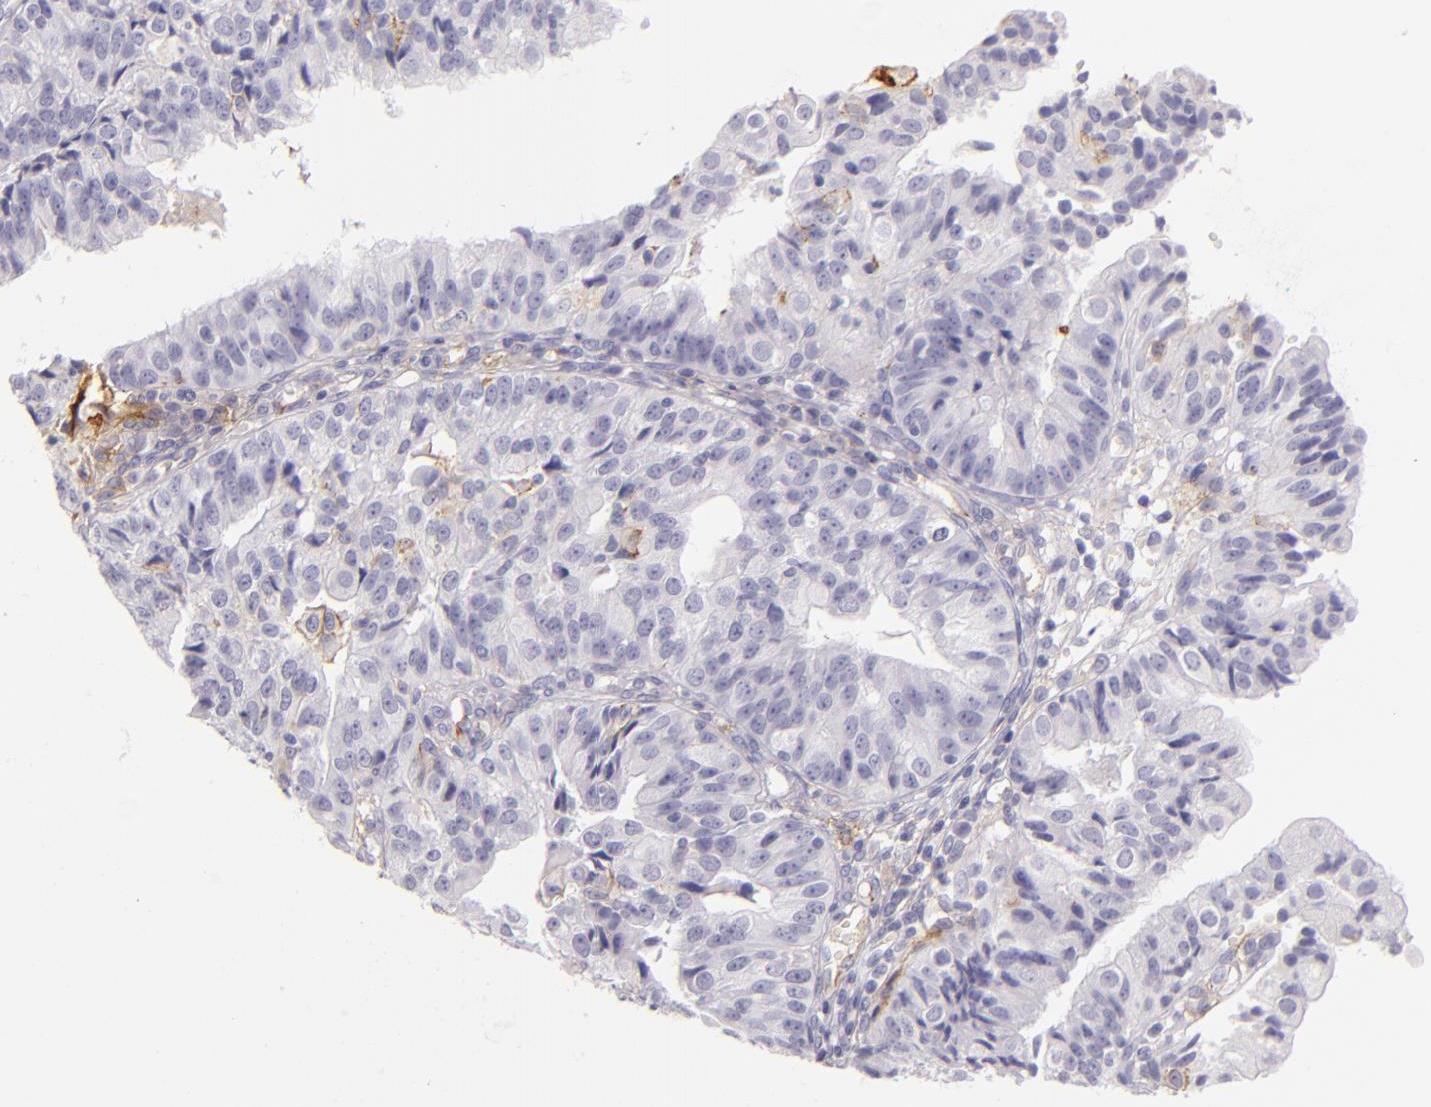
{"staining": {"intensity": "weak", "quantity": "<25%", "location": "cytoplasmic/membranous"}, "tissue": "endometrial cancer", "cell_type": "Tumor cells", "image_type": "cancer", "snomed": [{"axis": "morphology", "description": "Adenocarcinoma, NOS"}, {"axis": "topography", "description": "Endometrium"}], "caption": "The IHC micrograph has no significant staining in tumor cells of adenocarcinoma (endometrial) tissue. The staining was performed using DAB (3,3'-diaminobenzidine) to visualize the protein expression in brown, while the nuclei were stained in blue with hematoxylin (Magnification: 20x).", "gene": "ICAM1", "patient": {"sex": "female", "age": 56}}